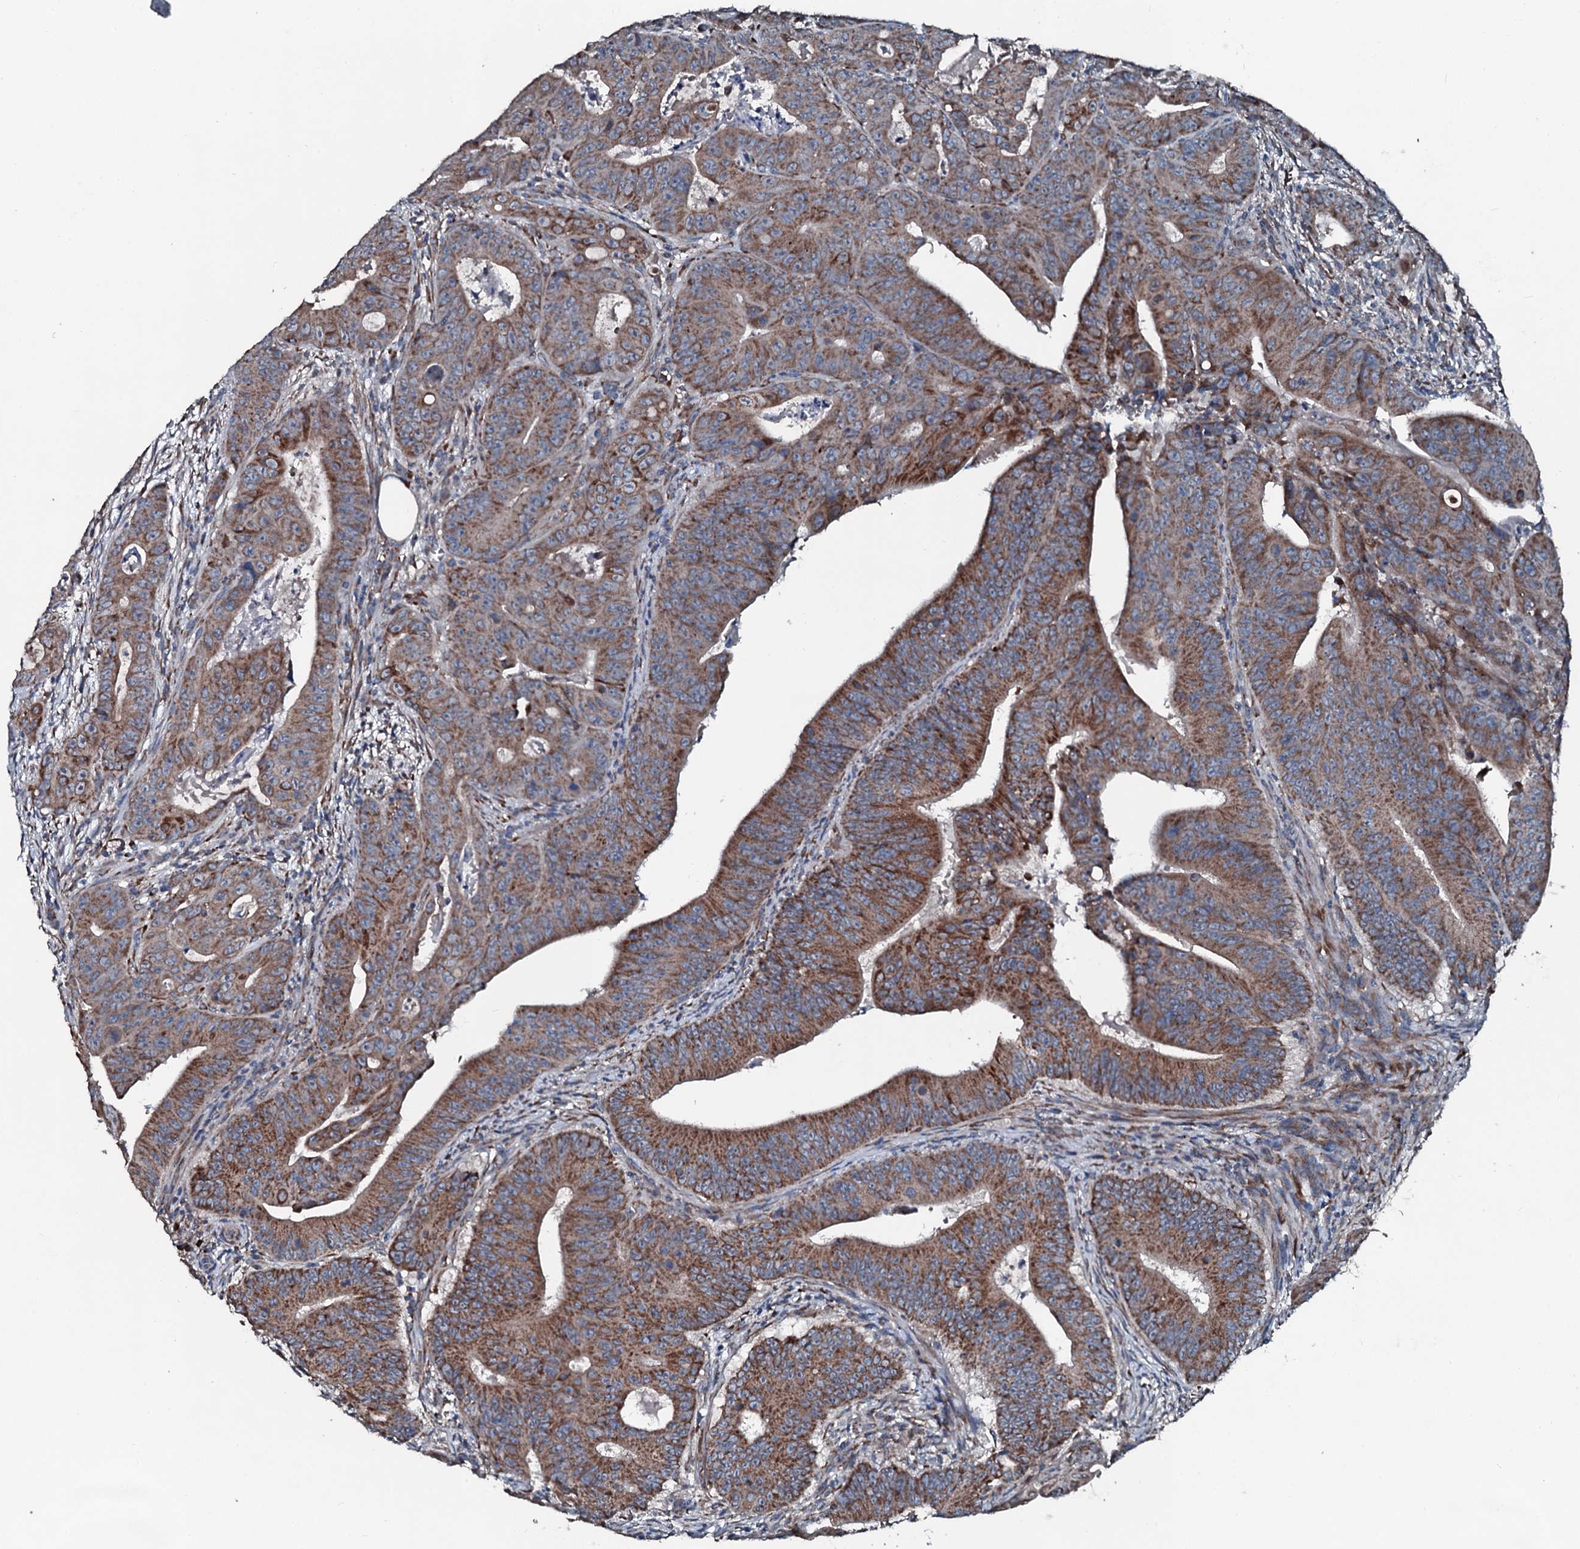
{"staining": {"intensity": "moderate", "quantity": ">75%", "location": "cytoplasmic/membranous"}, "tissue": "colorectal cancer", "cell_type": "Tumor cells", "image_type": "cancer", "snomed": [{"axis": "morphology", "description": "Adenocarcinoma, NOS"}, {"axis": "topography", "description": "Rectum"}], "caption": "Human colorectal cancer stained for a protein (brown) shows moderate cytoplasmic/membranous positive expression in about >75% of tumor cells.", "gene": "ACSS3", "patient": {"sex": "female", "age": 75}}